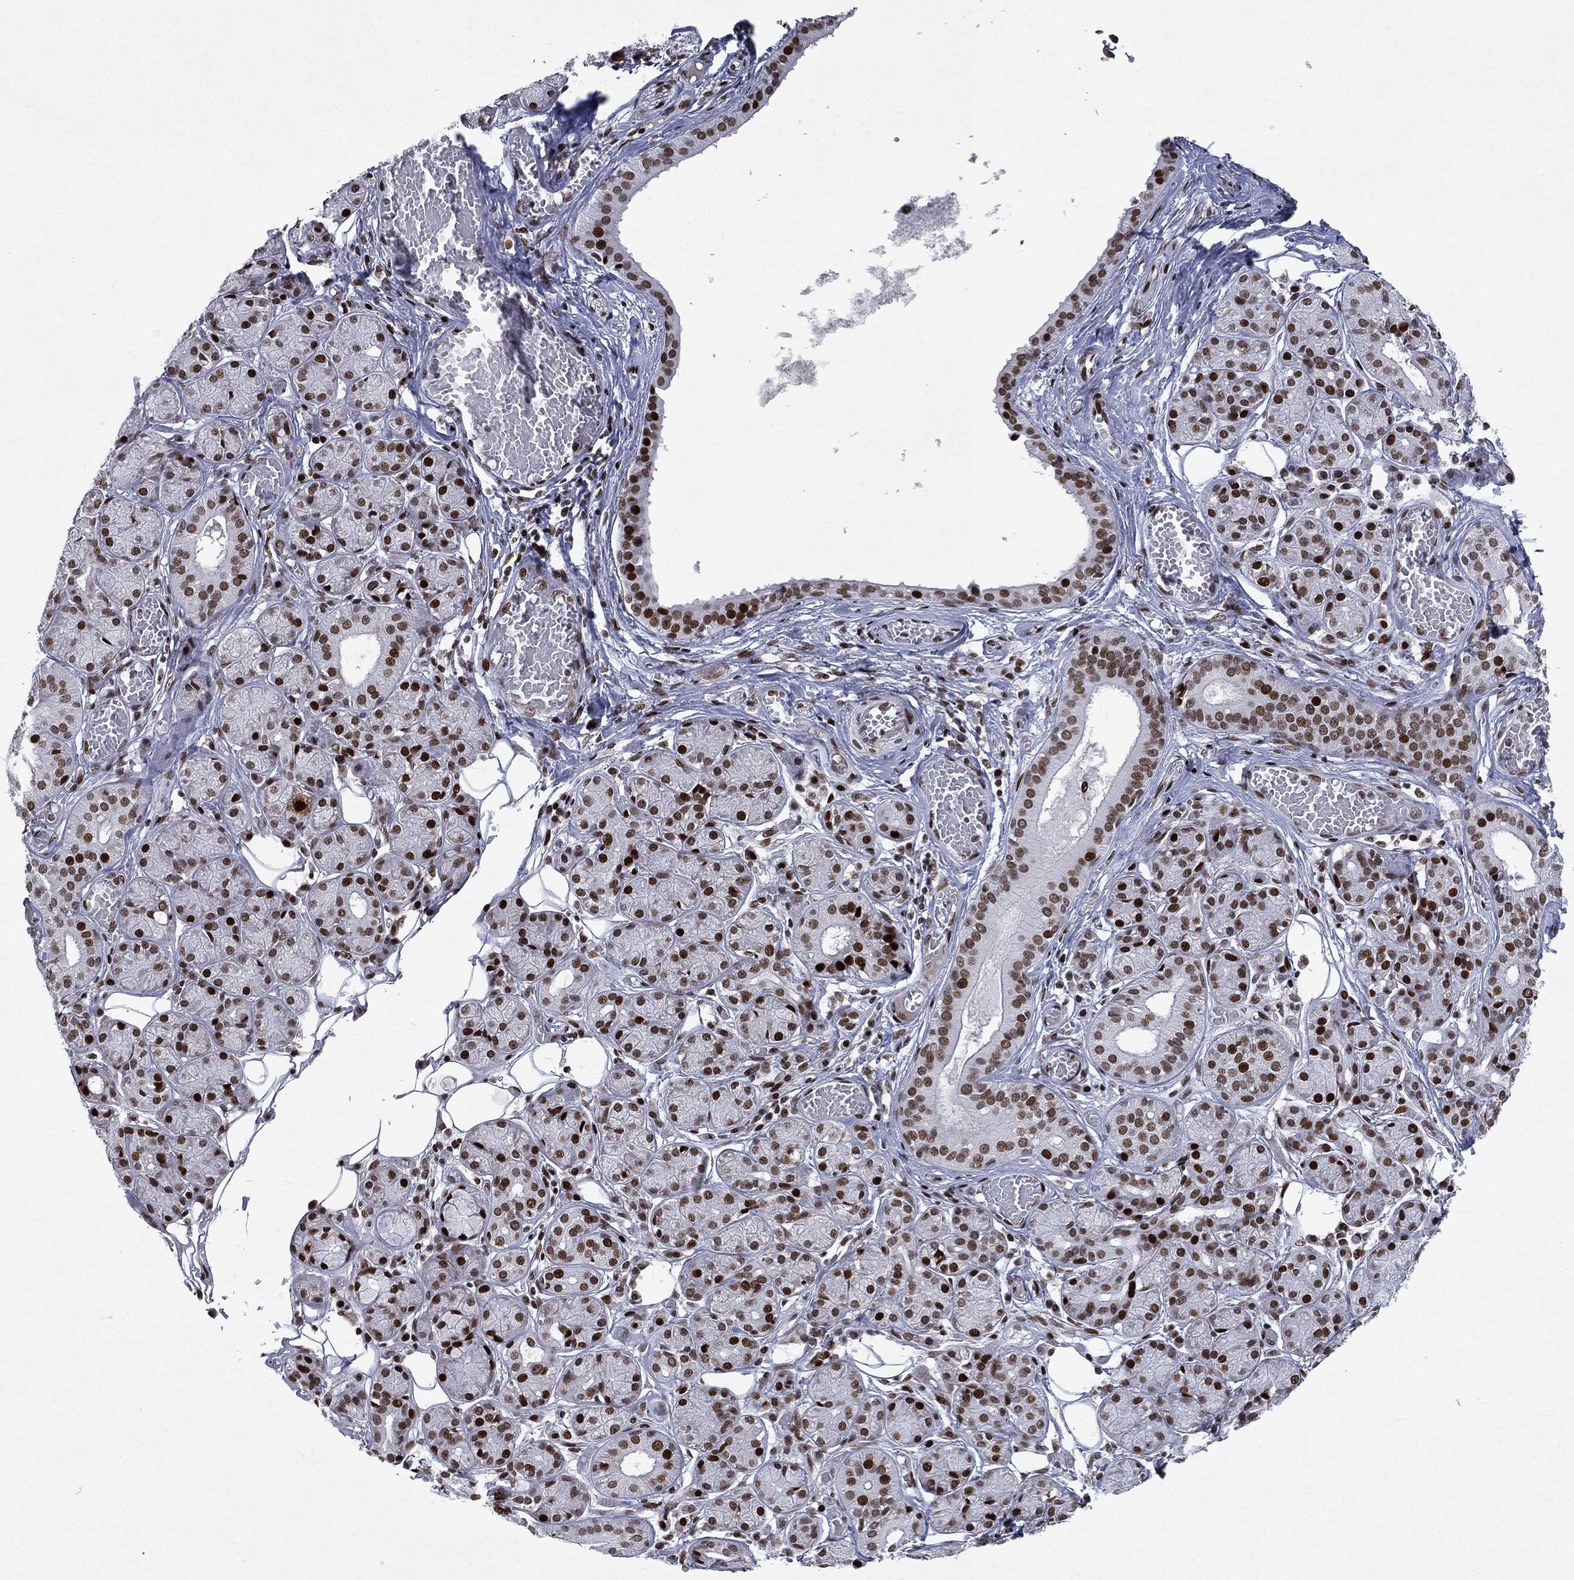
{"staining": {"intensity": "strong", "quantity": ">75%", "location": "nuclear"}, "tissue": "salivary gland", "cell_type": "Glandular cells", "image_type": "normal", "snomed": [{"axis": "morphology", "description": "Normal tissue, NOS"}, {"axis": "topography", "description": "Salivary gland"}, {"axis": "topography", "description": "Peripheral nerve tissue"}], "caption": "This image reveals IHC staining of benign human salivary gland, with high strong nuclear expression in about >75% of glandular cells.", "gene": "RTF1", "patient": {"sex": "male", "age": 71}}